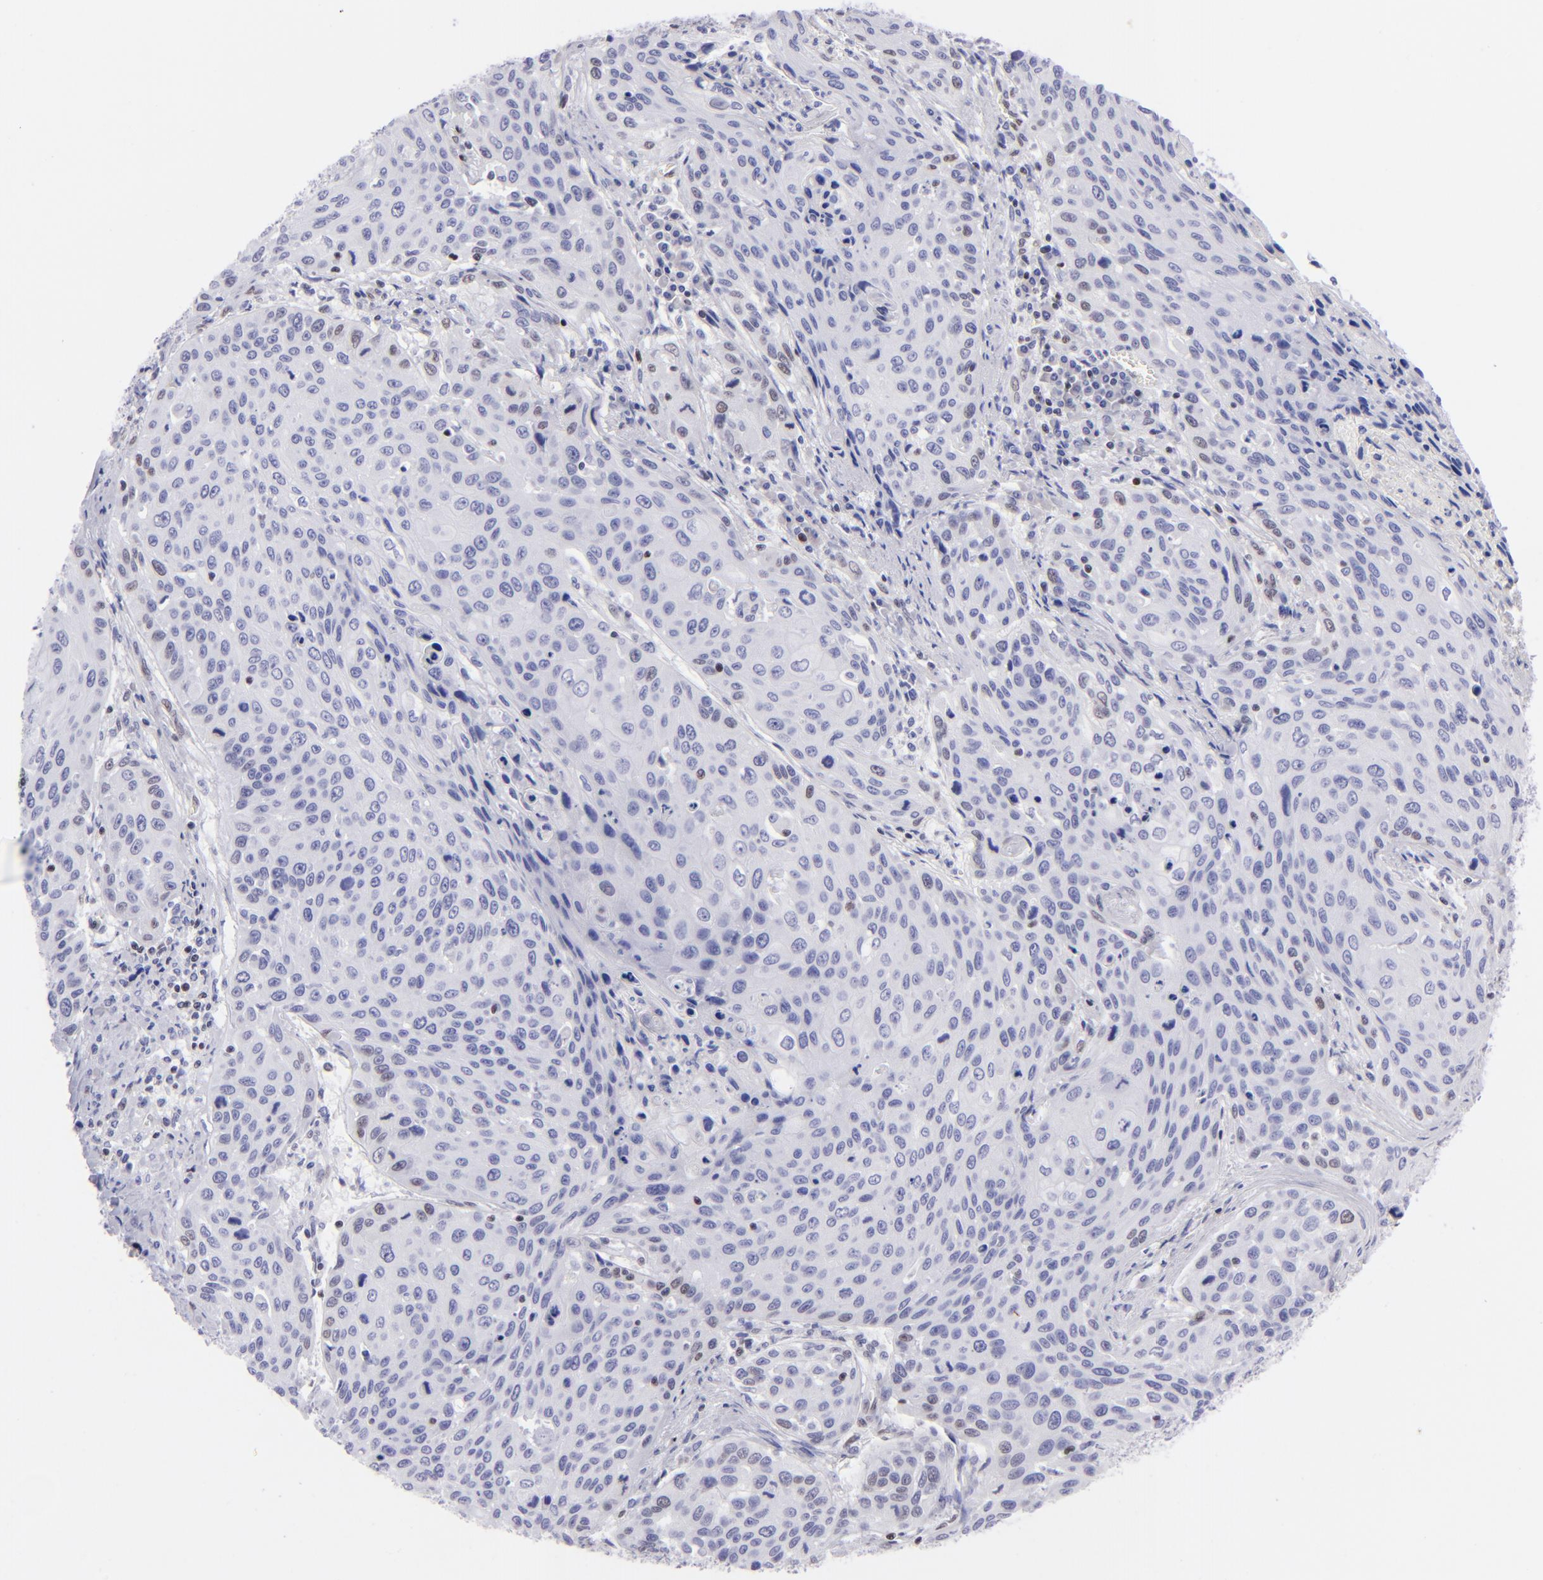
{"staining": {"intensity": "negative", "quantity": "none", "location": "none"}, "tissue": "cervical cancer", "cell_type": "Tumor cells", "image_type": "cancer", "snomed": [{"axis": "morphology", "description": "Squamous cell carcinoma, NOS"}, {"axis": "topography", "description": "Cervix"}], "caption": "Human cervical cancer (squamous cell carcinoma) stained for a protein using immunohistochemistry (IHC) displays no positivity in tumor cells.", "gene": "ETS1", "patient": {"sex": "female", "age": 32}}